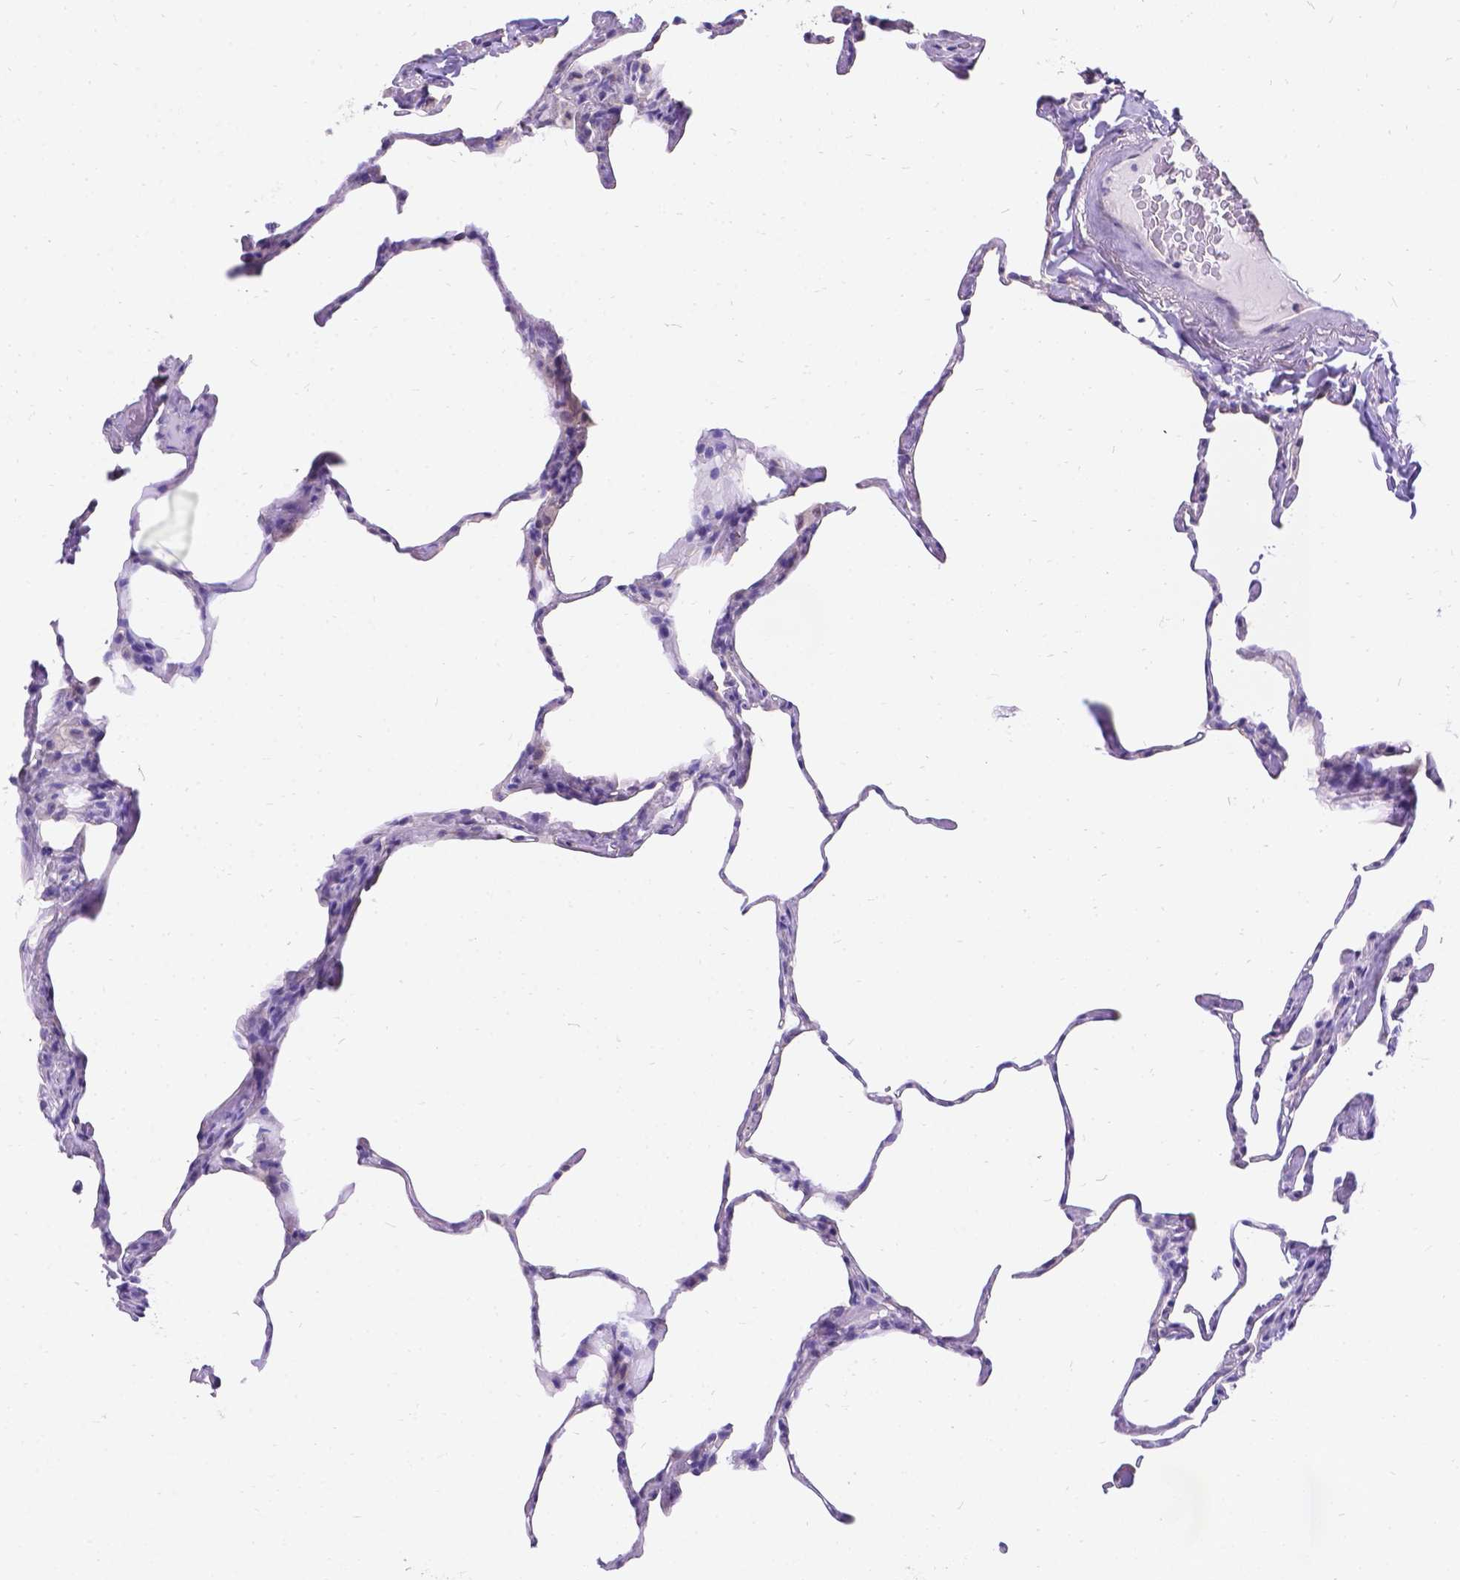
{"staining": {"intensity": "negative", "quantity": "none", "location": "none"}, "tissue": "lung", "cell_type": "Alveolar cells", "image_type": "normal", "snomed": [{"axis": "morphology", "description": "Normal tissue, NOS"}, {"axis": "topography", "description": "Lung"}], "caption": "Immunohistochemistry (IHC) of benign human lung reveals no expression in alveolar cells.", "gene": "PALS1", "patient": {"sex": "male", "age": 65}}